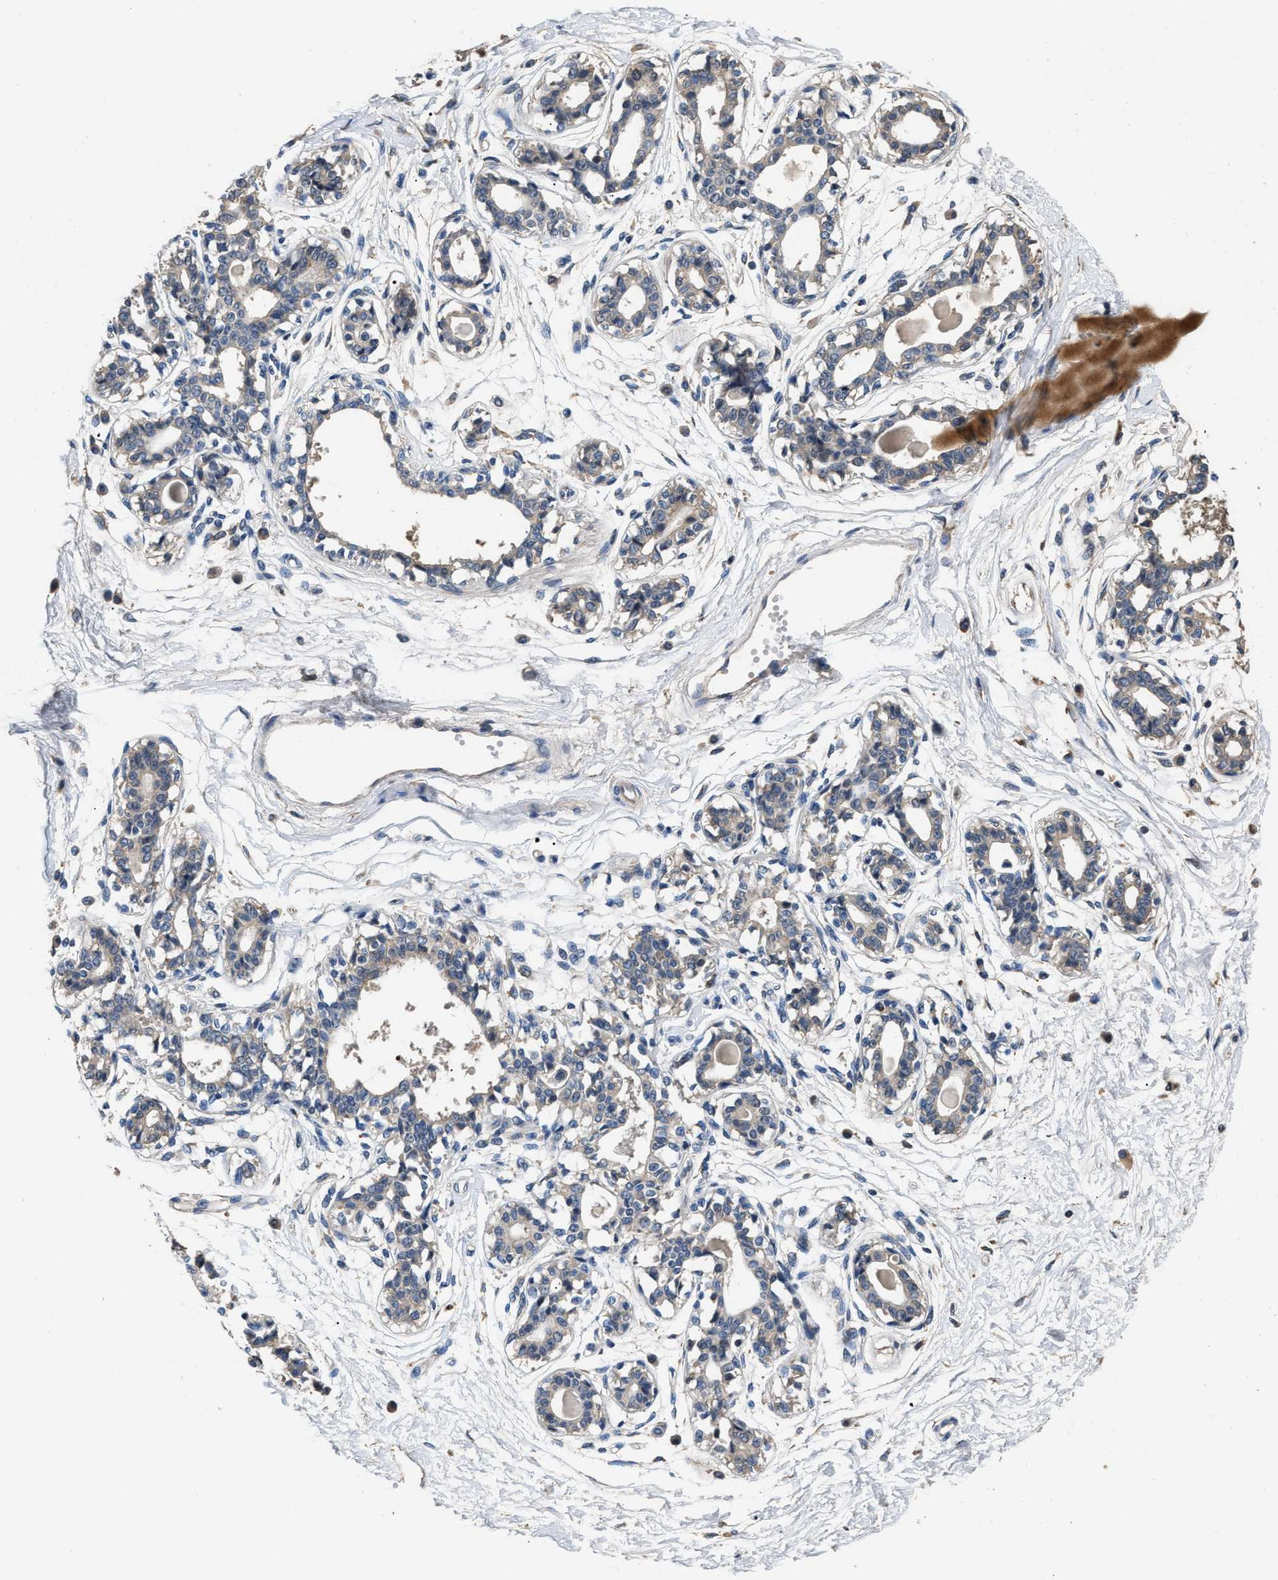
{"staining": {"intensity": "weak", "quantity": ">75%", "location": "cytoplasmic/membranous"}, "tissue": "breast", "cell_type": "Adipocytes", "image_type": "normal", "snomed": [{"axis": "morphology", "description": "Normal tissue, NOS"}, {"axis": "topography", "description": "Breast"}], "caption": "The image demonstrates a brown stain indicating the presence of a protein in the cytoplasmic/membranous of adipocytes in breast.", "gene": "IL17RC", "patient": {"sex": "female", "age": 45}}